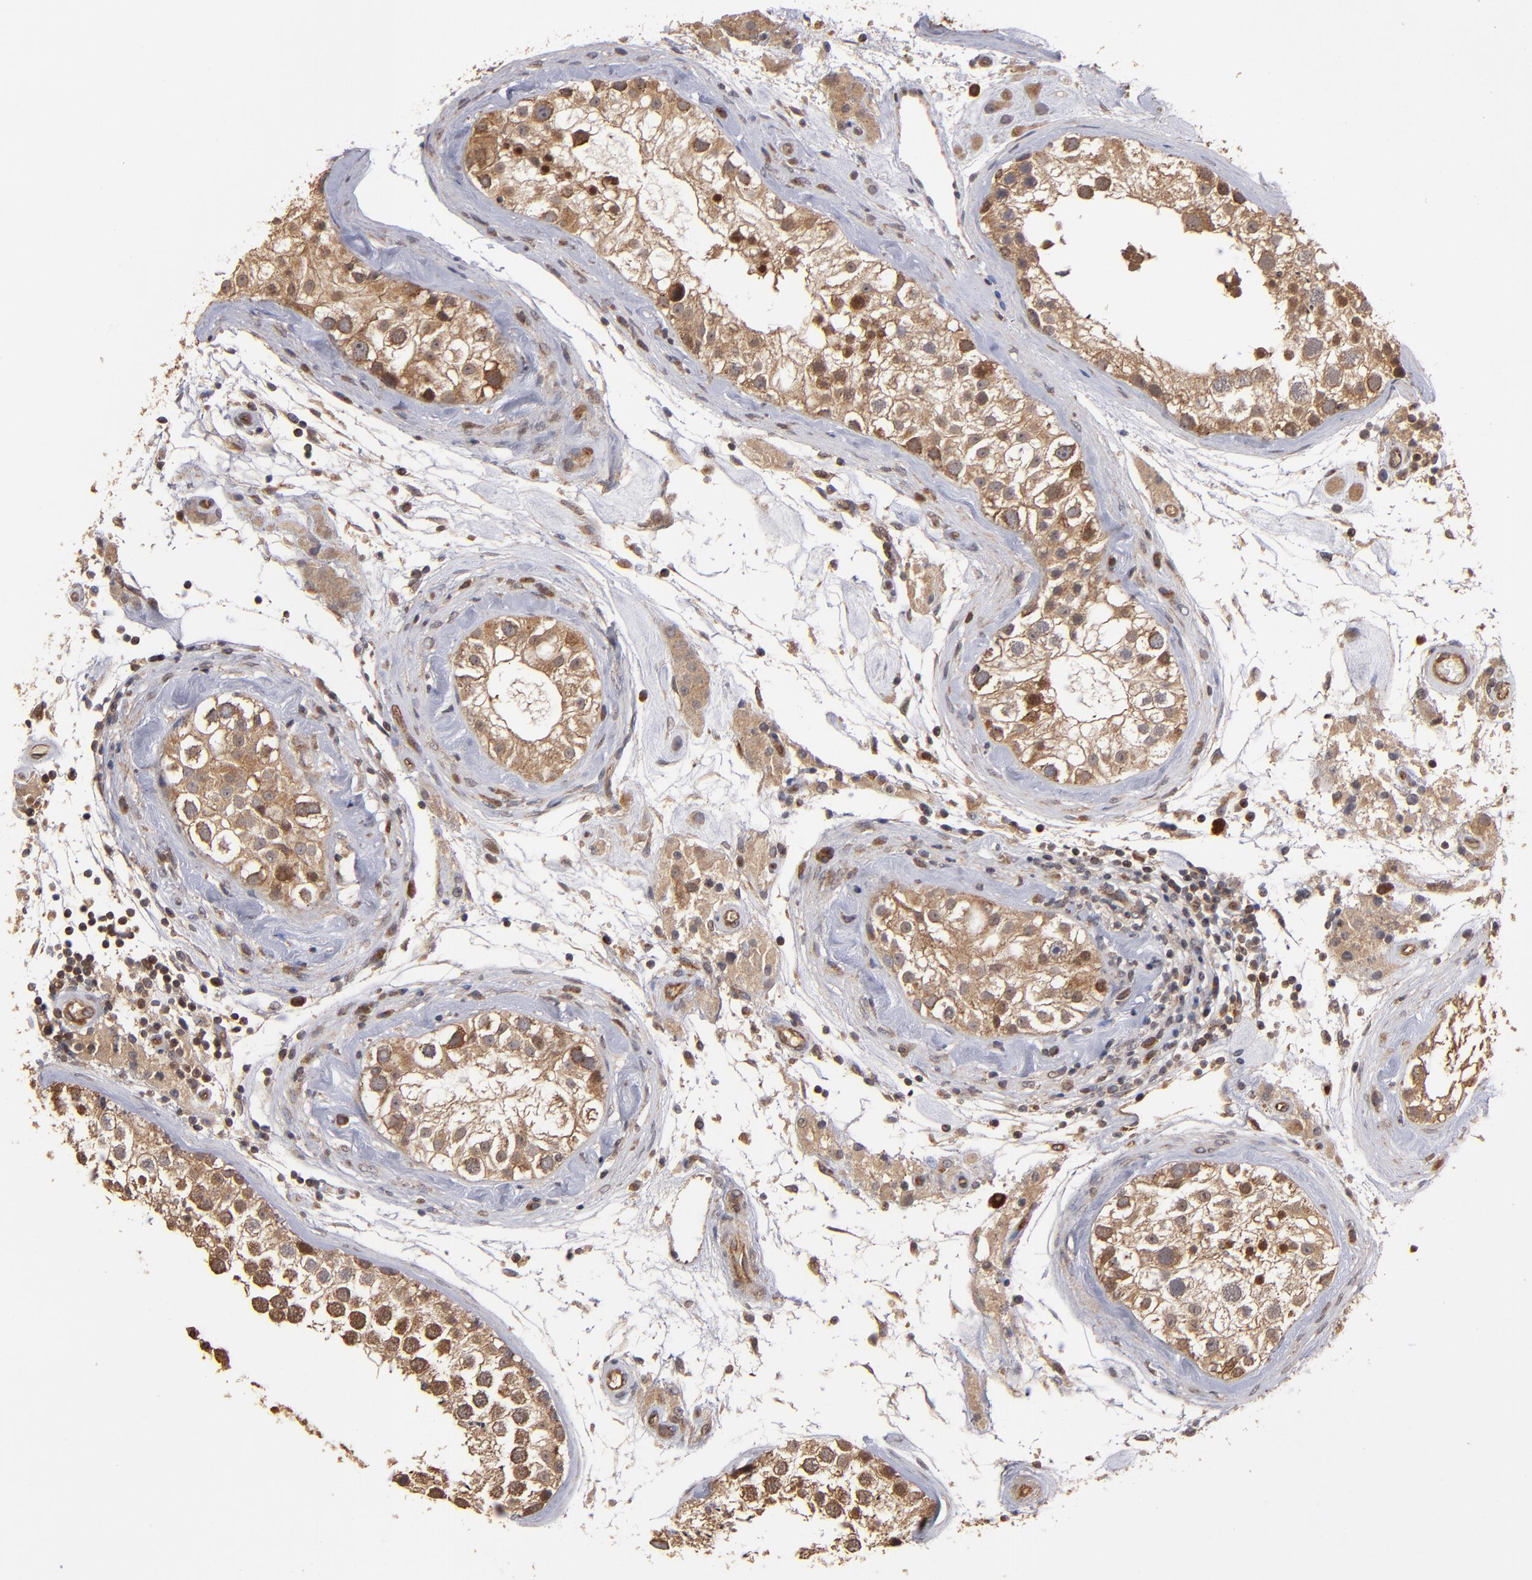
{"staining": {"intensity": "moderate", "quantity": ">75%", "location": "cytoplasmic/membranous"}, "tissue": "testis", "cell_type": "Cells in seminiferous ducts", "image_type": "normal", "snomed": [{"axis": "morphology", "description": "Normal tissue, NOS"}, {"axis": "topography", "description": "Testis"}], "caption": "A medium amount of moderate cytoplasmic/membranous staining is seen in approximately >75% of cells in seminiferous ducts in normal testis.", "gene": "BDKRB1", "patient": {"sex": "male", "age": 46}}